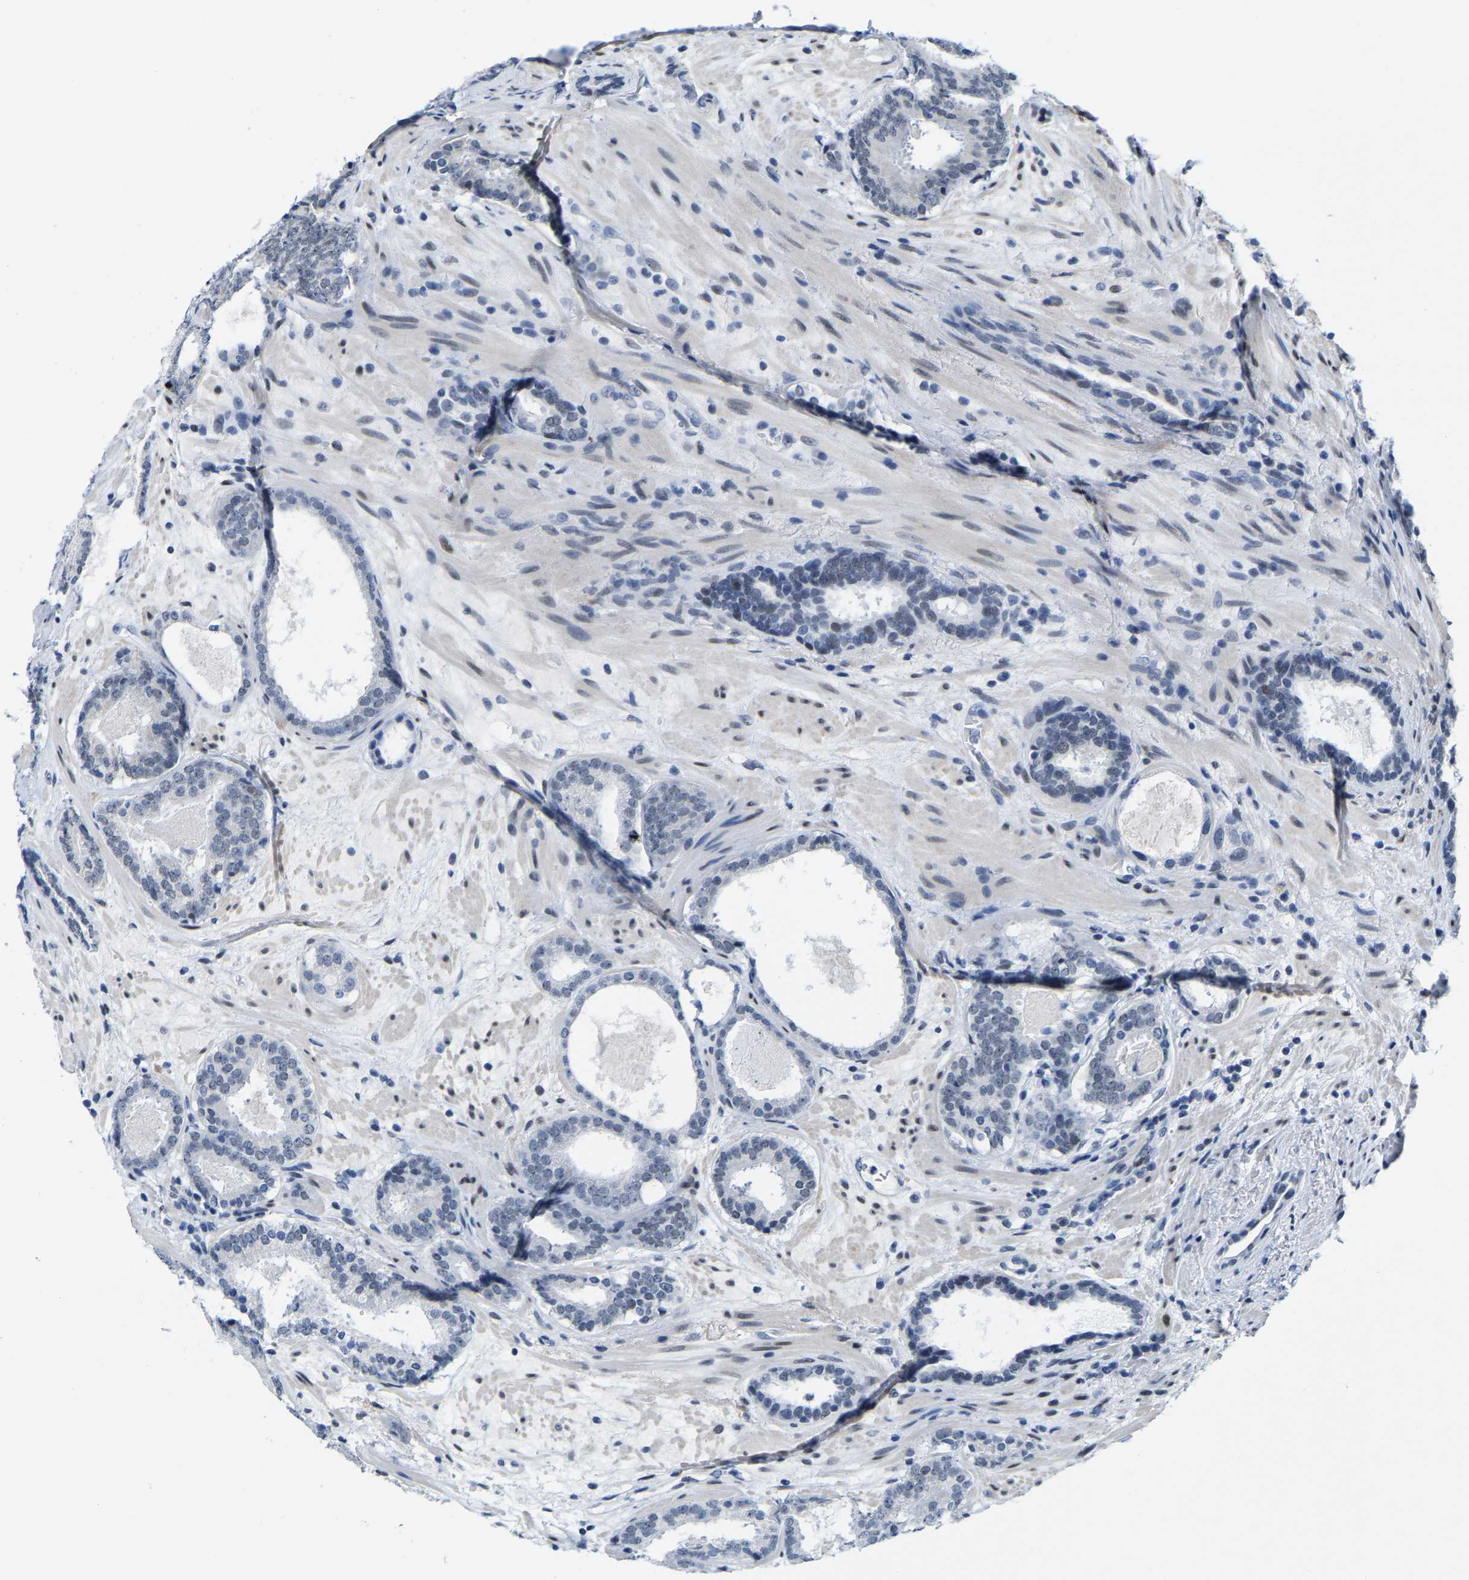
{"staining": {"intensity": "negative", "quantity": "none", "location": "none"}, "tissue": "prostate cancer", "cell_type": "Tumor cells", "image_type": "cancer", "snomed": [{"axis": "morphology", "description": "Adenocarcinoma, Low grade"}, {"axis": "topography", "description": "Prostate"}], "caption": "Tumor cells are negative for protein expression in human adenocarcinoma (low-grade) (prostate).", "gene": "SETD1B", "patient": {"sex": "male", "age": 69}}